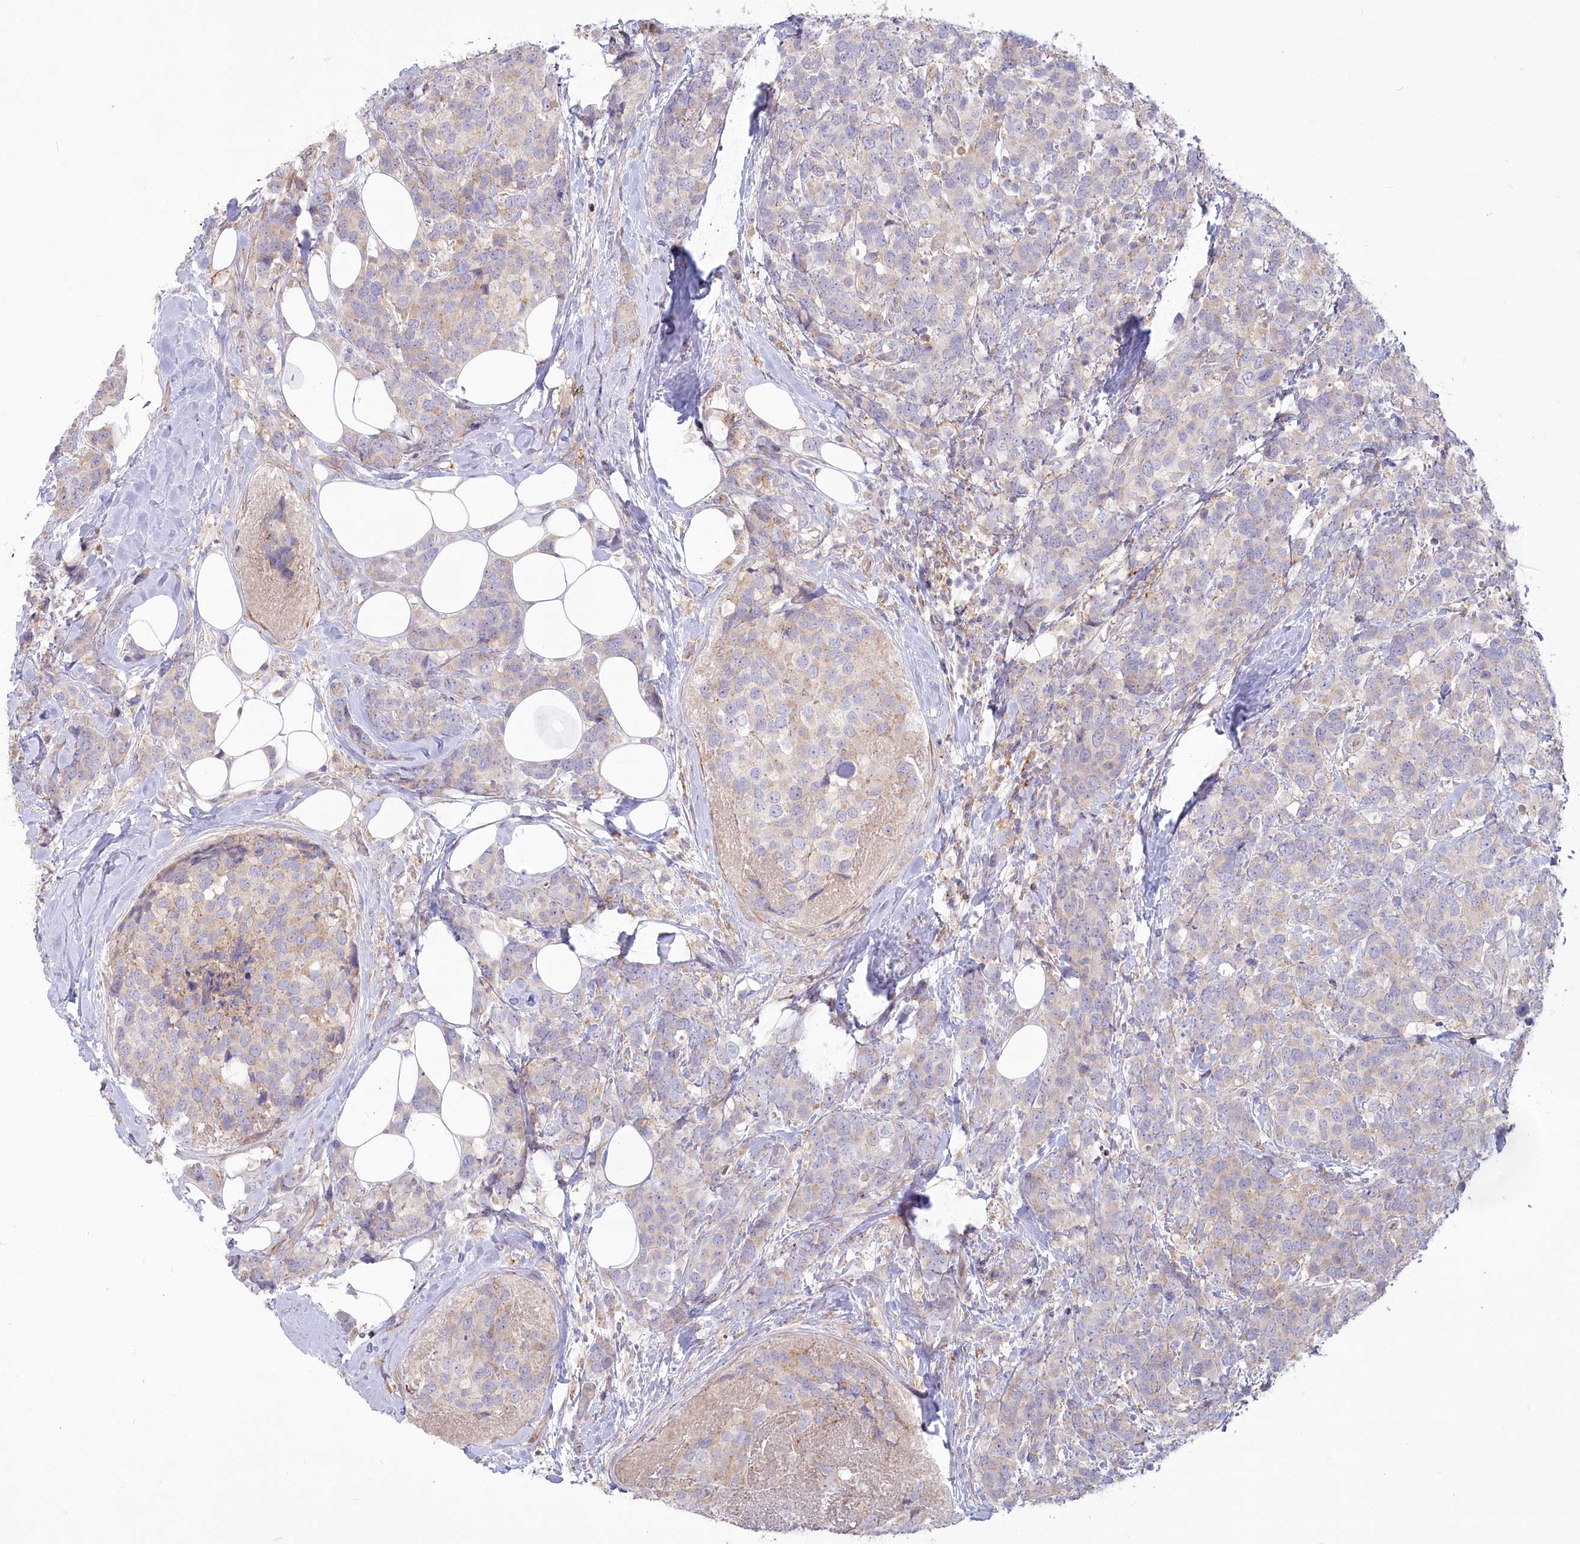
{"staining": {"intensity": "weak", "quantity": "25%-75%", "location": "cytoplasmic/membranous"}, "tissue": "breast cancer", "cell_type": "Tumor cells", "image_type": "cancer", "snomed": [{"axis": "morphology", "description": "Lobular carcinoma"}, {"axis": "topography", "description": "Breast"}], "caption": "Immunohistochemistry (IHC) of human lobular carcinoma (breast) demonstrates low levels of weak cytoplasmic/membranous positivity in about 25%-75% of tumor cells. Using DAB (brown) and hematoxylin (blue) stains, captured at high magnification using brightfield microscopy.", "gene": "MTG1", "patient": {"sex": "female", "age": 59}}